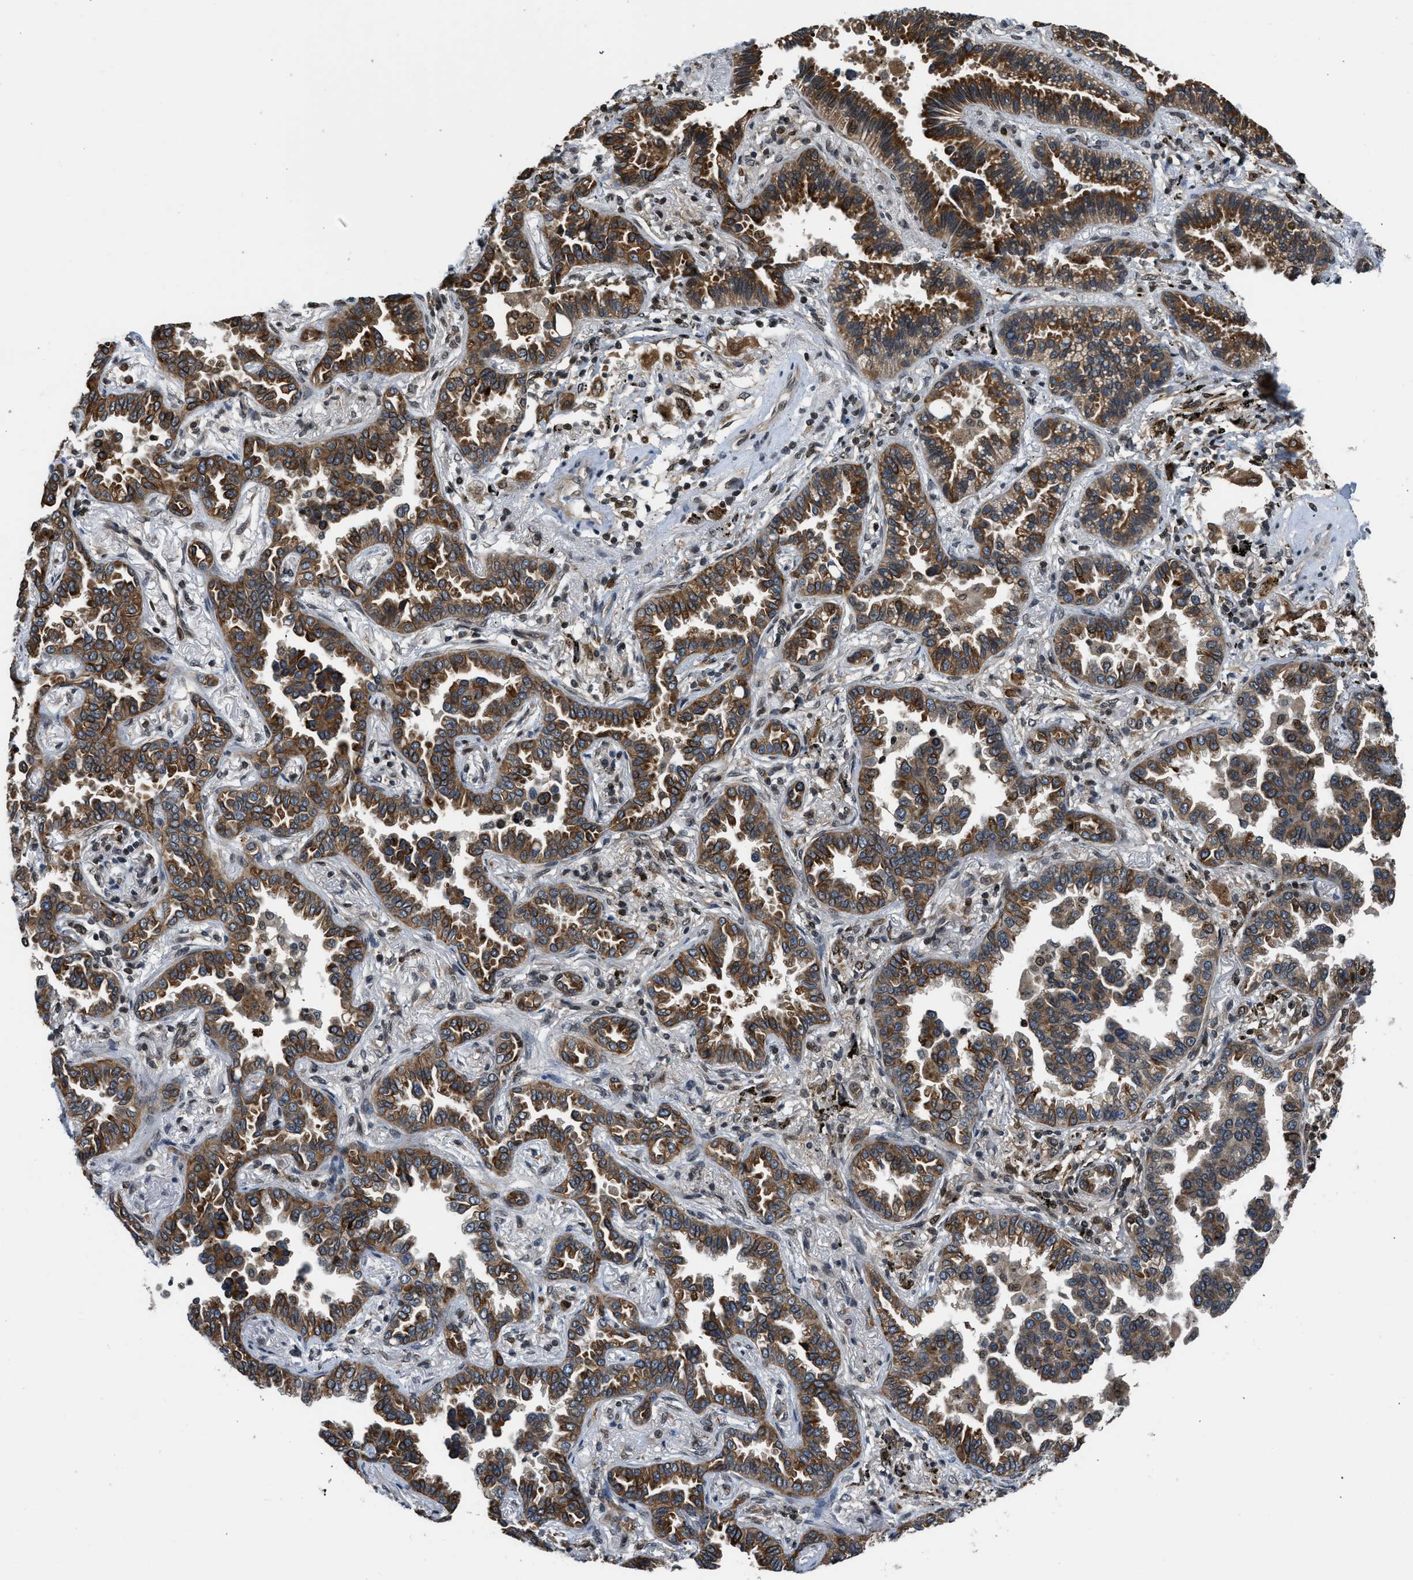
{"staining": {"intensity": "moderate", "quantity": ">75%", "location": "cytoplasmic/membranous"}, "tissue": "lung cancer", "cell_type": "Tumor cells", "image_type": "cancer", "snomed": [{"axis": "morphology", "description": "Normal tissue, NOS"}, {"axis": "morphology", "description": "Adenocarcinoma, NOS"}, {"axis": "topography", "description": "Lung"}], "caption": "Protein staining of lung cancer tissue demonstrates moderate cytoplasmic/membranous staining in about >75% of tumor cells.", "gene": "RETREG3", "patient": {"sex": "male", "age": 59}}